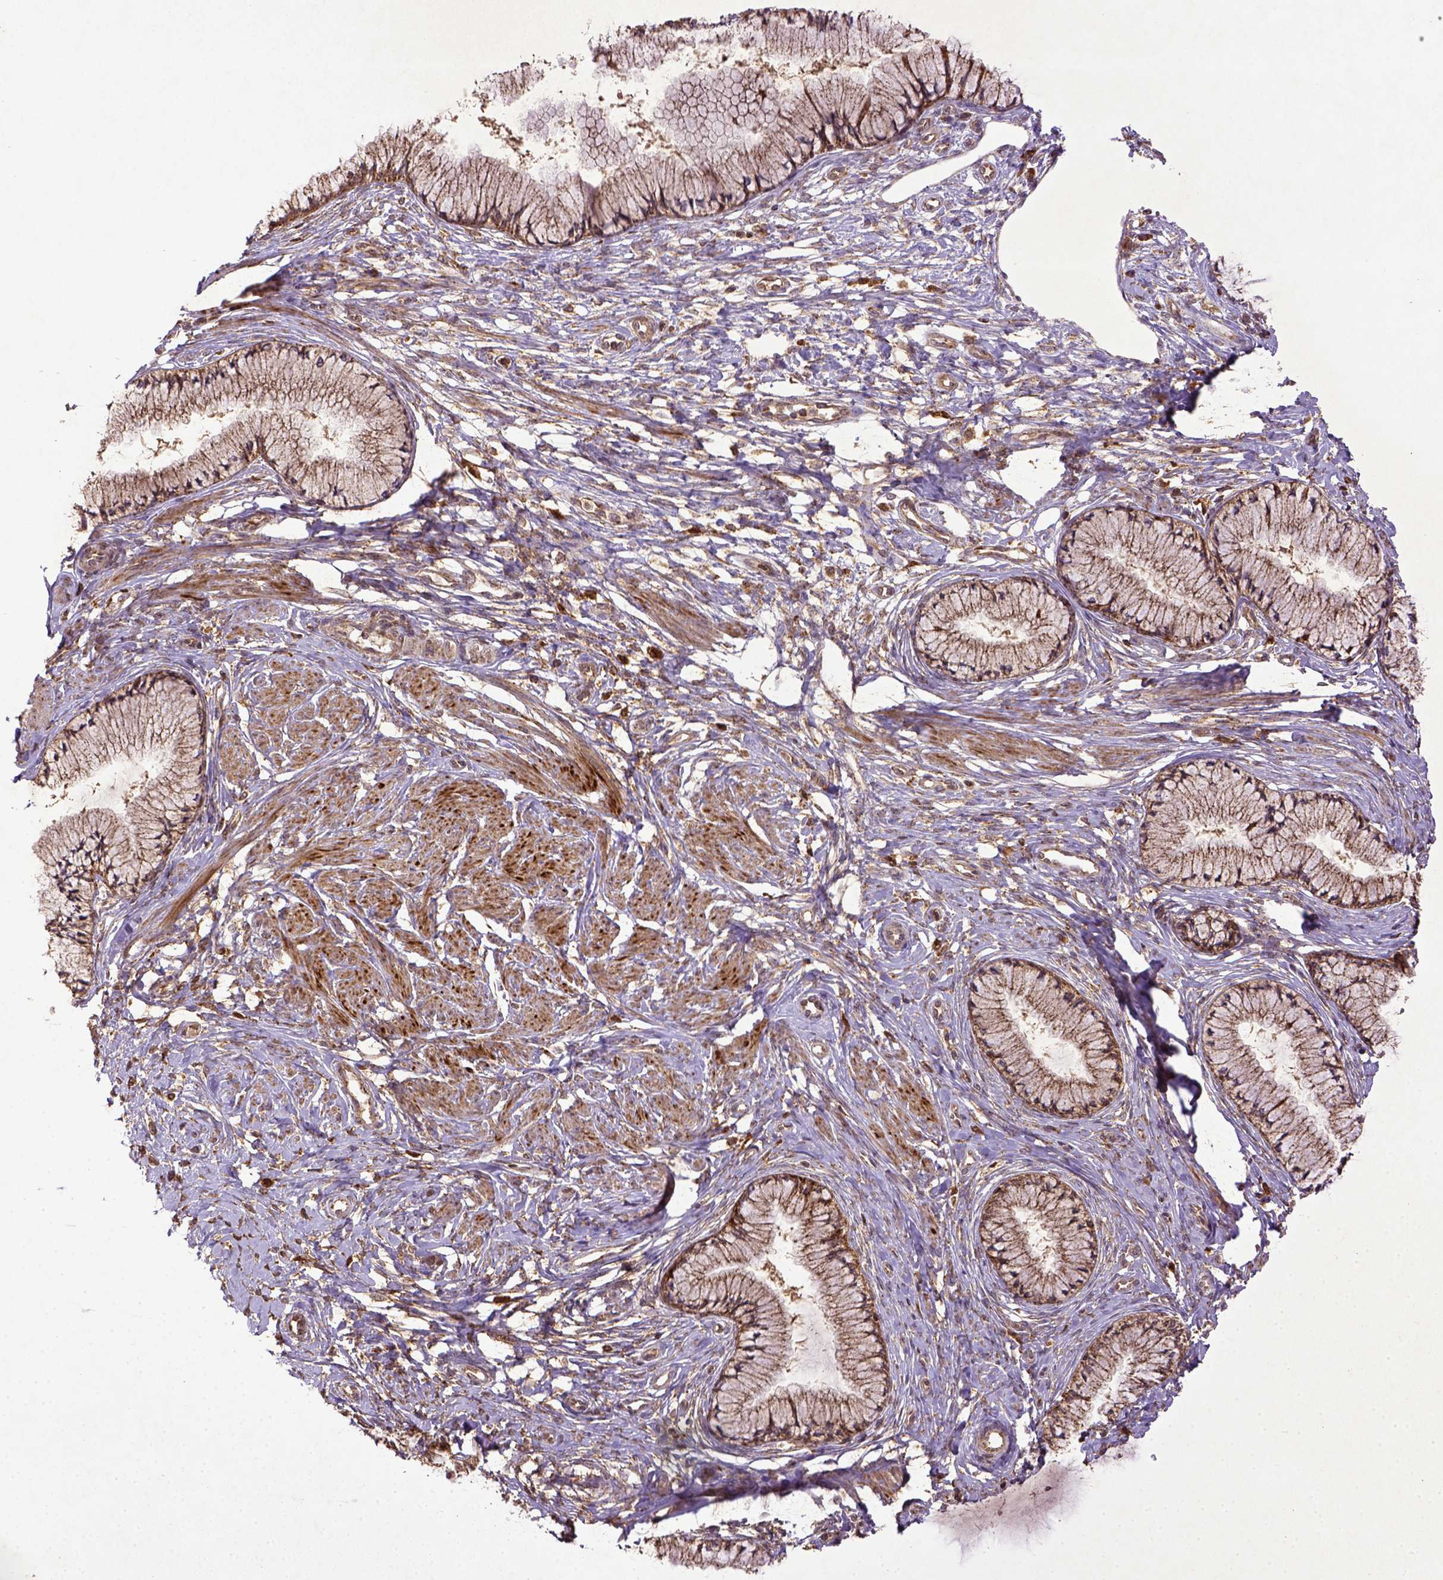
{"staining": {"intensity": "strong", "quantity": ">75%", "location": "cytoplasmic/membranous"}, "tissue": "cervix", "cell_type": "Glandular cells", "image_type": "normal", "snomed": [{"axis": "morphology", "description": "Normal tissue, NOS"}, {"axis": "topography", "description": "Cervix"}], "caption": "This is an image of immunohistochemistry (IHC) staining of benign cervix, which shows strong expression in the cytoplasmic/membranous of glandular cells.", "gene": "MT", "patient": {"sex": "female", "age": 37}}